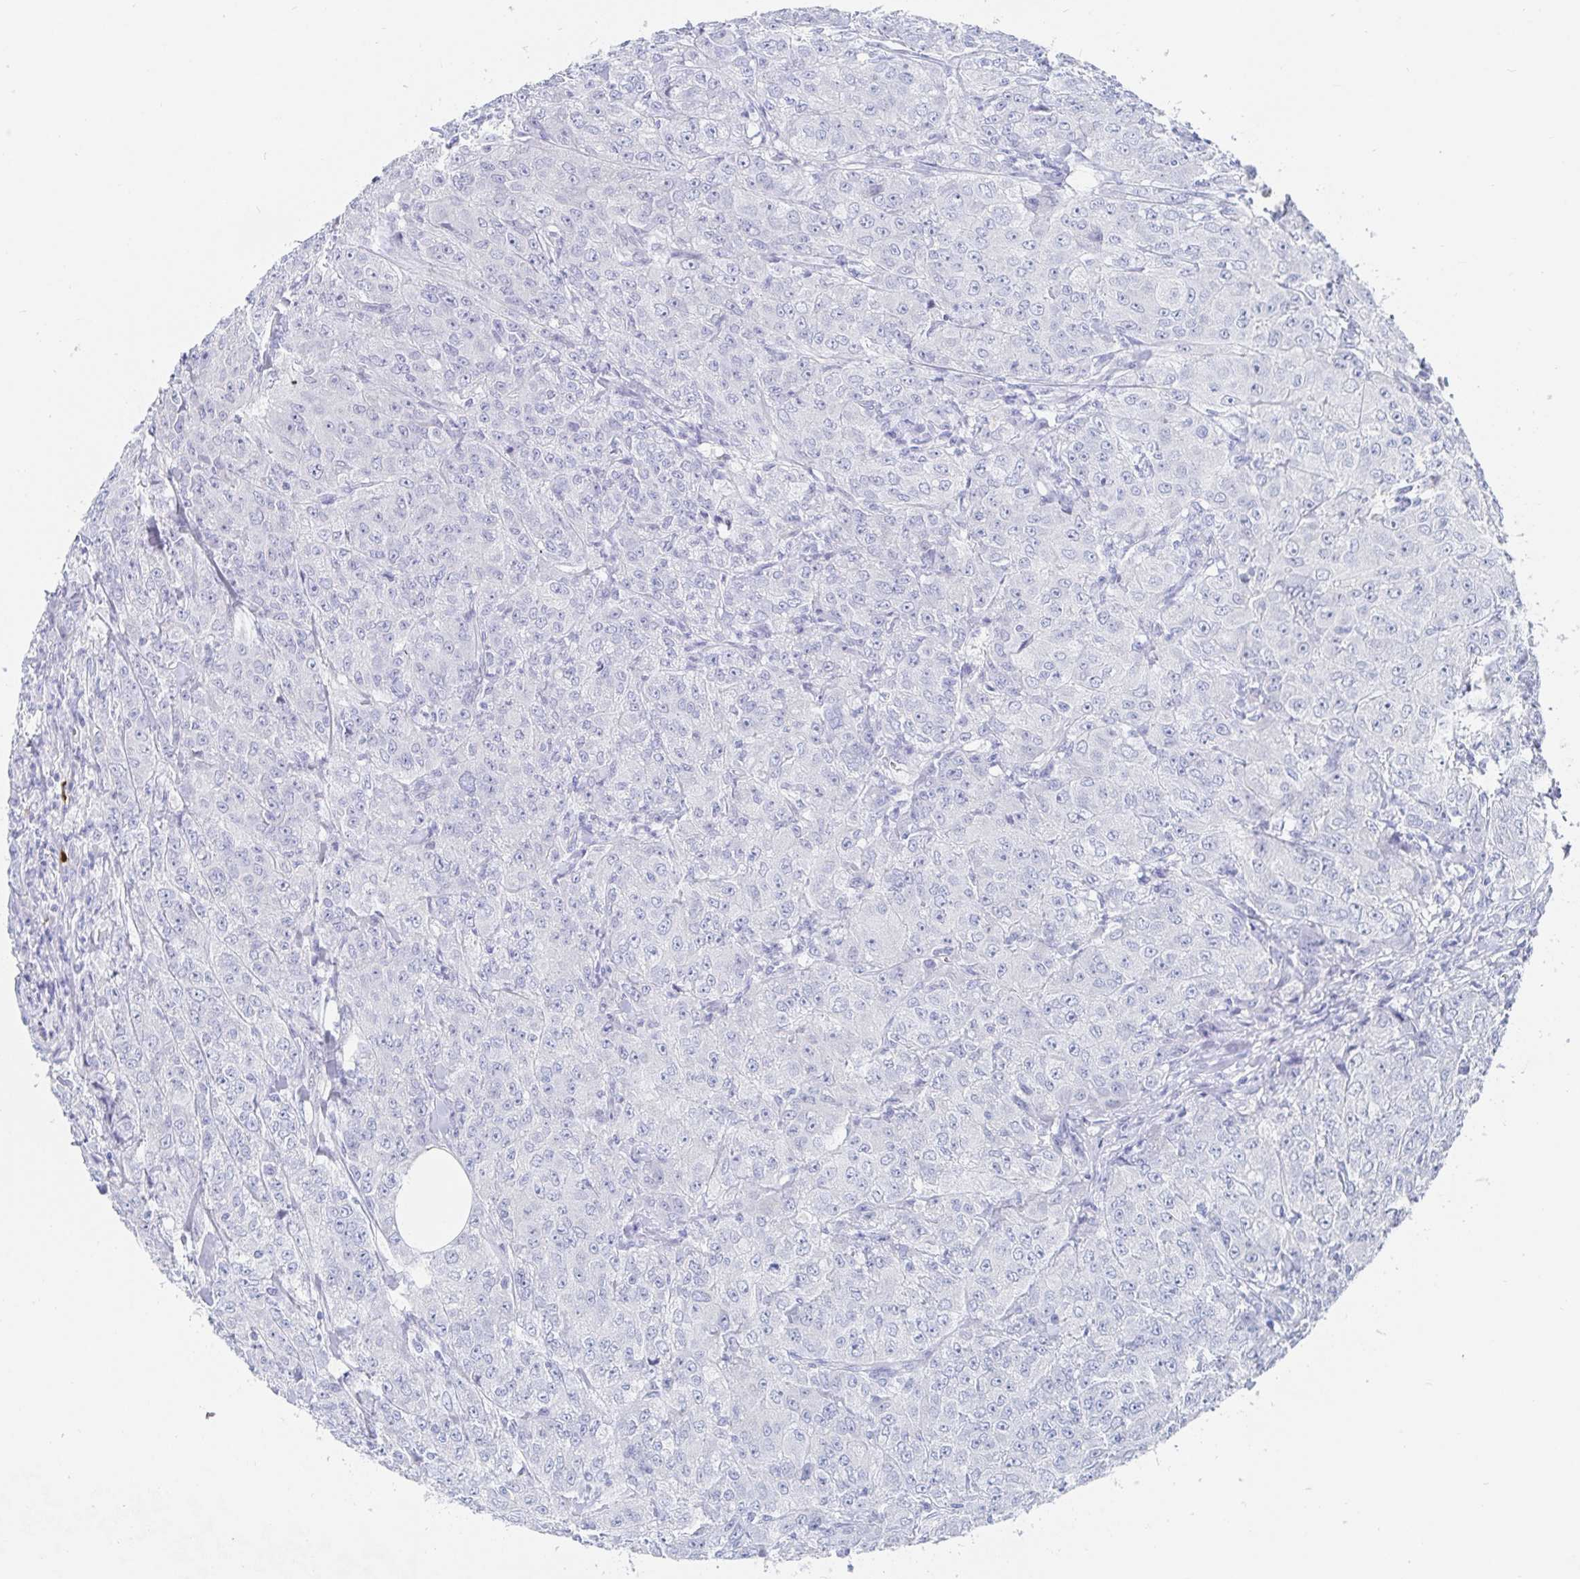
{"staining": {"intensity": "negative", "quantity": "none", "location": "none"}, "tissue": "breast cancer", "cell_type": "Tumor cells", "image_type": "cancer", "snomed": [{"axis": "morphology", "description": "Normal tissue, NOS"}, {"axis": "morphology", "description": "Duct carcinoma"}, {"axis": "topography", "description": "Breast"}], "caption": "The micrograph exhibits no significant staining in tumor cells of breast cancer (invasive ductal carcinoma). (DAB (3,3'-diaminobenzidine) immunohistochemistry (IHC) visualized using brightfield microscopy, high magnification).", "gene": "PACSIN1", "patient": {"sex": "female", "age": 43}}